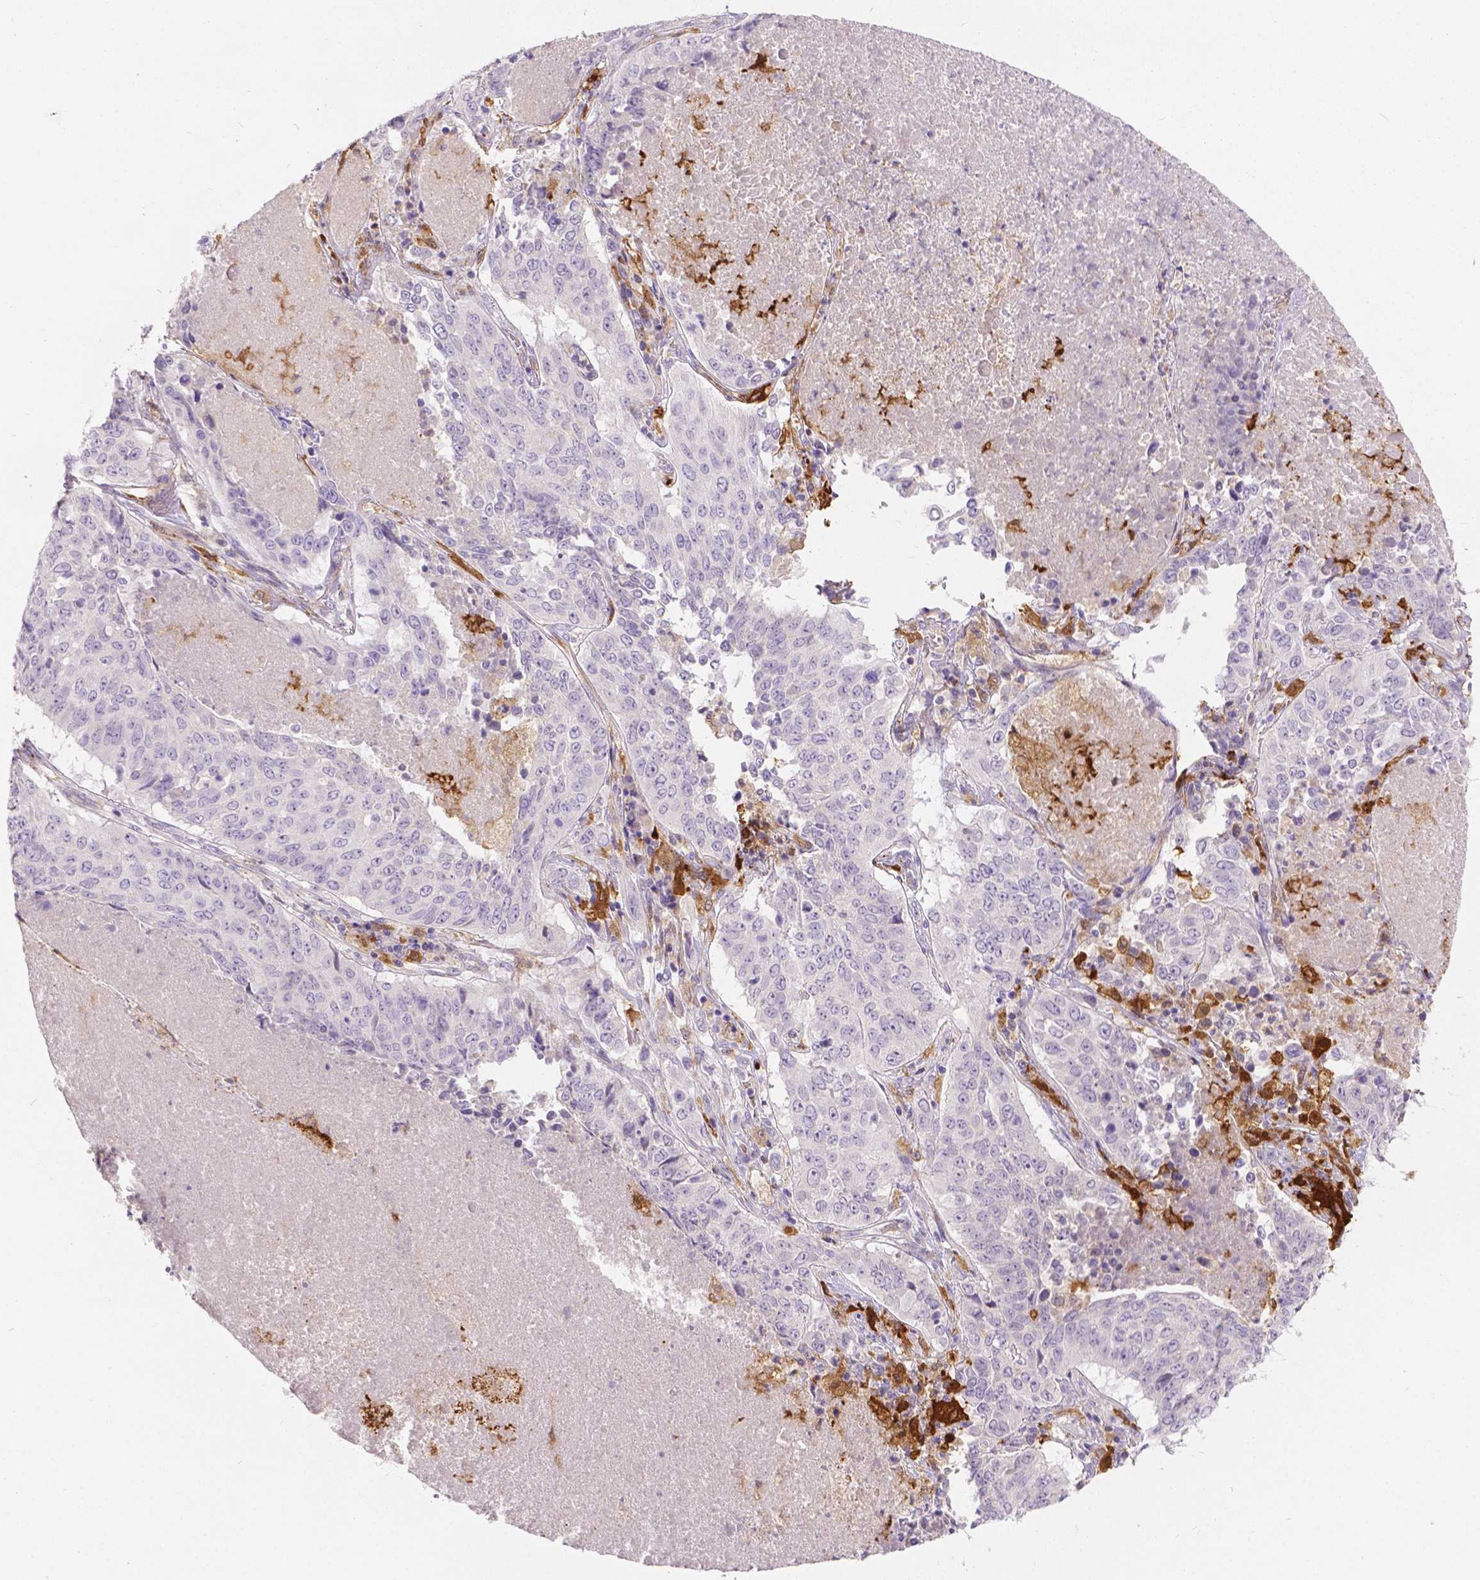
{"staining": {"intensity": "negative", "quantity": "none", "location": "none"}, "tissue": "lung cancer", "cell_type": "Tumor cells", "image_type": "cancer", "snomed": [{"axis": "morphology", "description": "Normal tissue, NOS"}, {"axis": "morphology", "description": "Squamous cell carcinoma, NOS"}, {"axis": "topography", "description": "Bronchus"}, {"axis": "topography", "description": "Lung"}], "caption": "High magnification brightfield microscopy of lung cancer (squamous cell carcinoma) stained with DAB (brown) and counterstained with hematoxylin (blue): tumor cells show no significant expression.", "gene": "TM4SF18", "patient": {"sex": "male", "age": 64}}